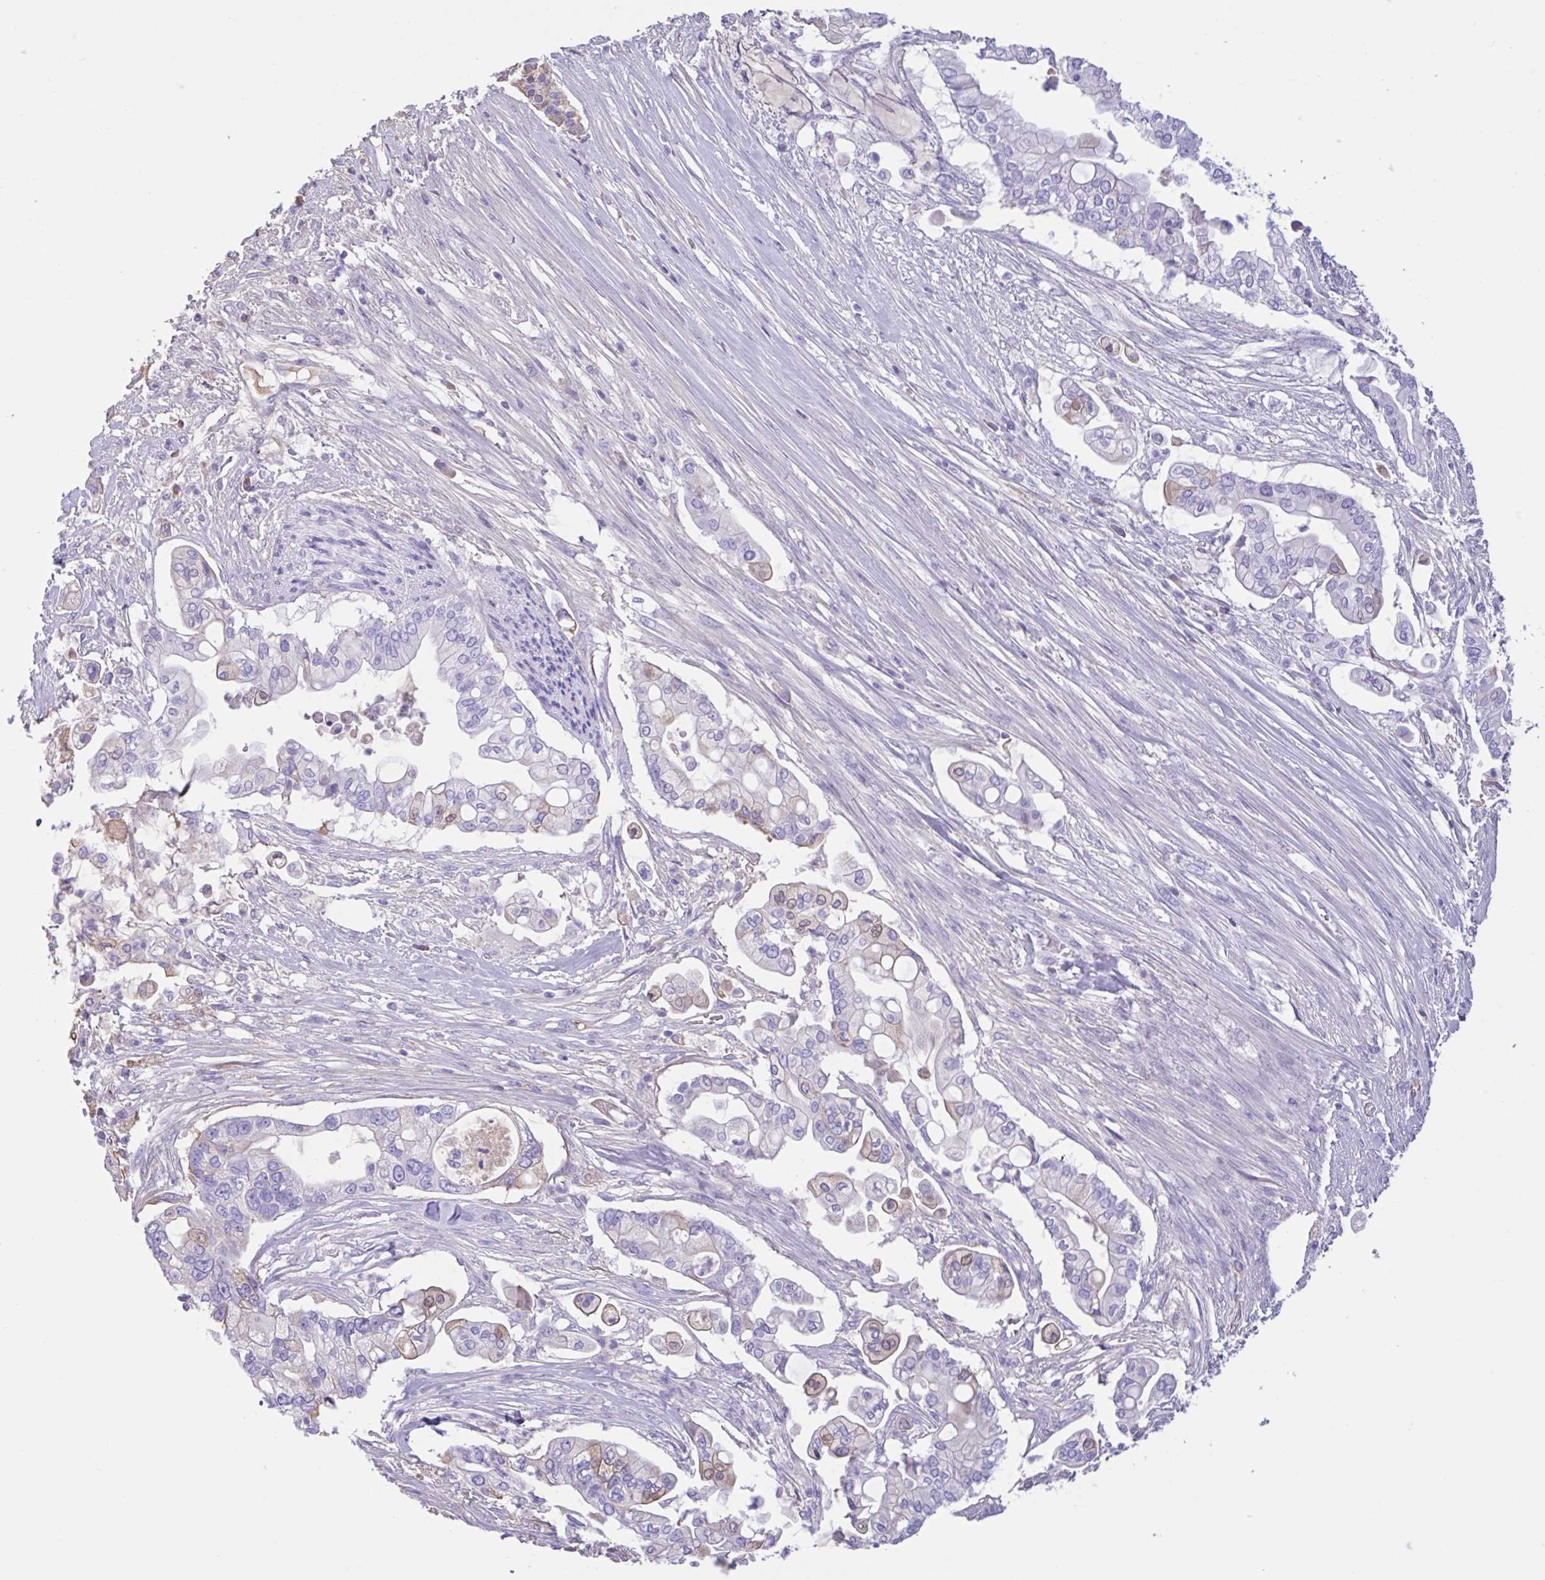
{"staining": {"intensity": "weak", "quantity": "<25%", "location": "cytoplasmic/membranous"}, "tissue": "pancreatic cancer", "cell_type": "Tumor cells", "image_type": "cancer", "snomed": [{"axis": "morphology", "description": "Adenocarcinoma, NOS"}, {"axis": "topography", "description": "Pancreas"}], "caption": "Immunohistochemical staining of pancreatic adenocarcinoma demonstrates no significant staining in tumor cells.", "gene": "LARGE2", "patient": {"sex": "female", "age": 69}}